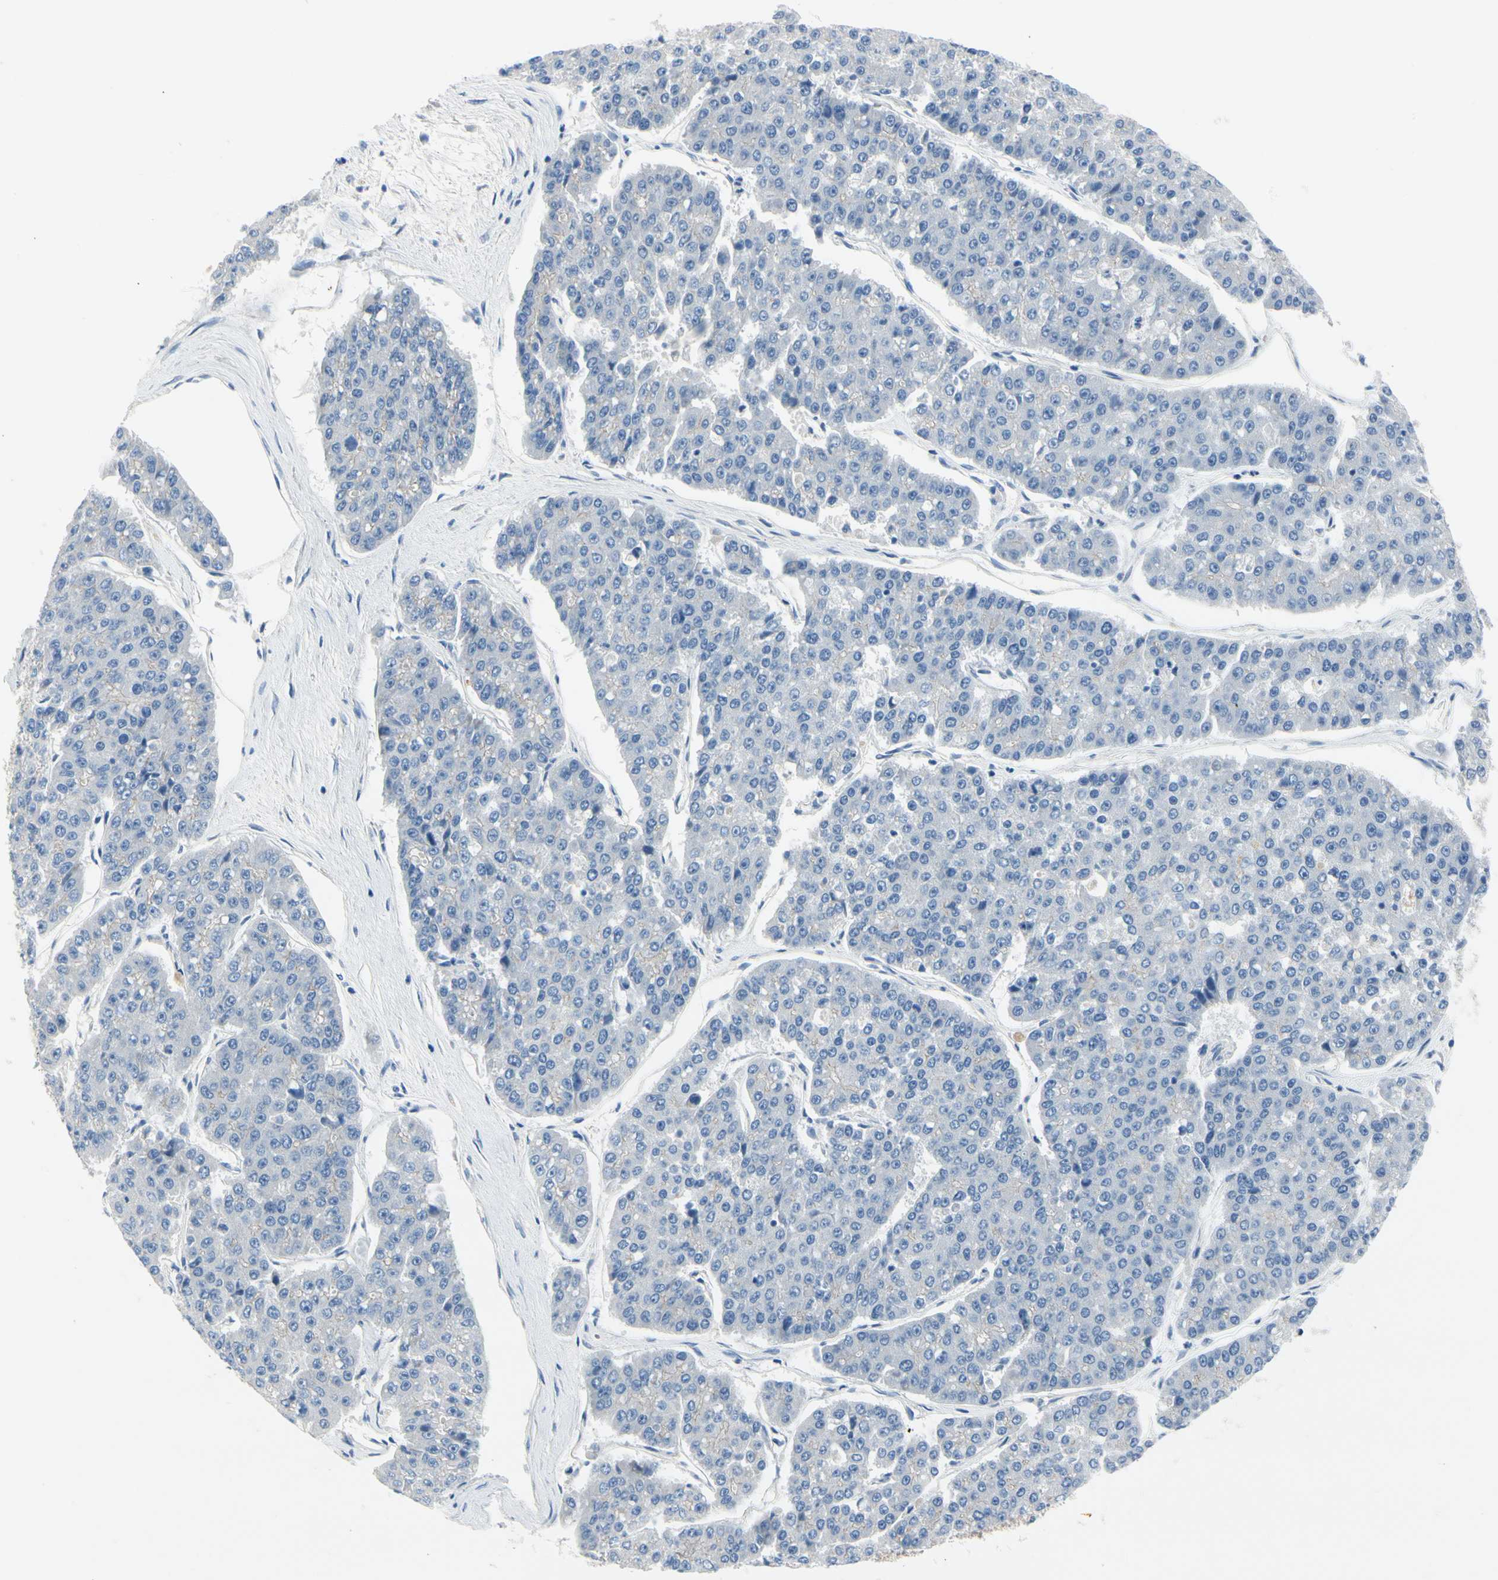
{"staining": {"intensity": "negative", "quantity": "none", "location": "none"}, "tissue": "pancreatic cancer", "cell_type": "Tumor cells", "image_type": "cancer", "snomed": [{"axis": "morphology", "description": "Adenocarcinoma, NOS"}, {"axis": "topography", "description": "Pancreas"}], "caption": "Immunohistochemistry micrograph of neoplastic tissue: human adenocarcinoma (pancreatic) stained with DAB (3,3'-diaminobenzidine) exhibits no significant protein expression in tumor cells.", "gene": "CA14", "patient": {"sex": "male", "age": 50}}